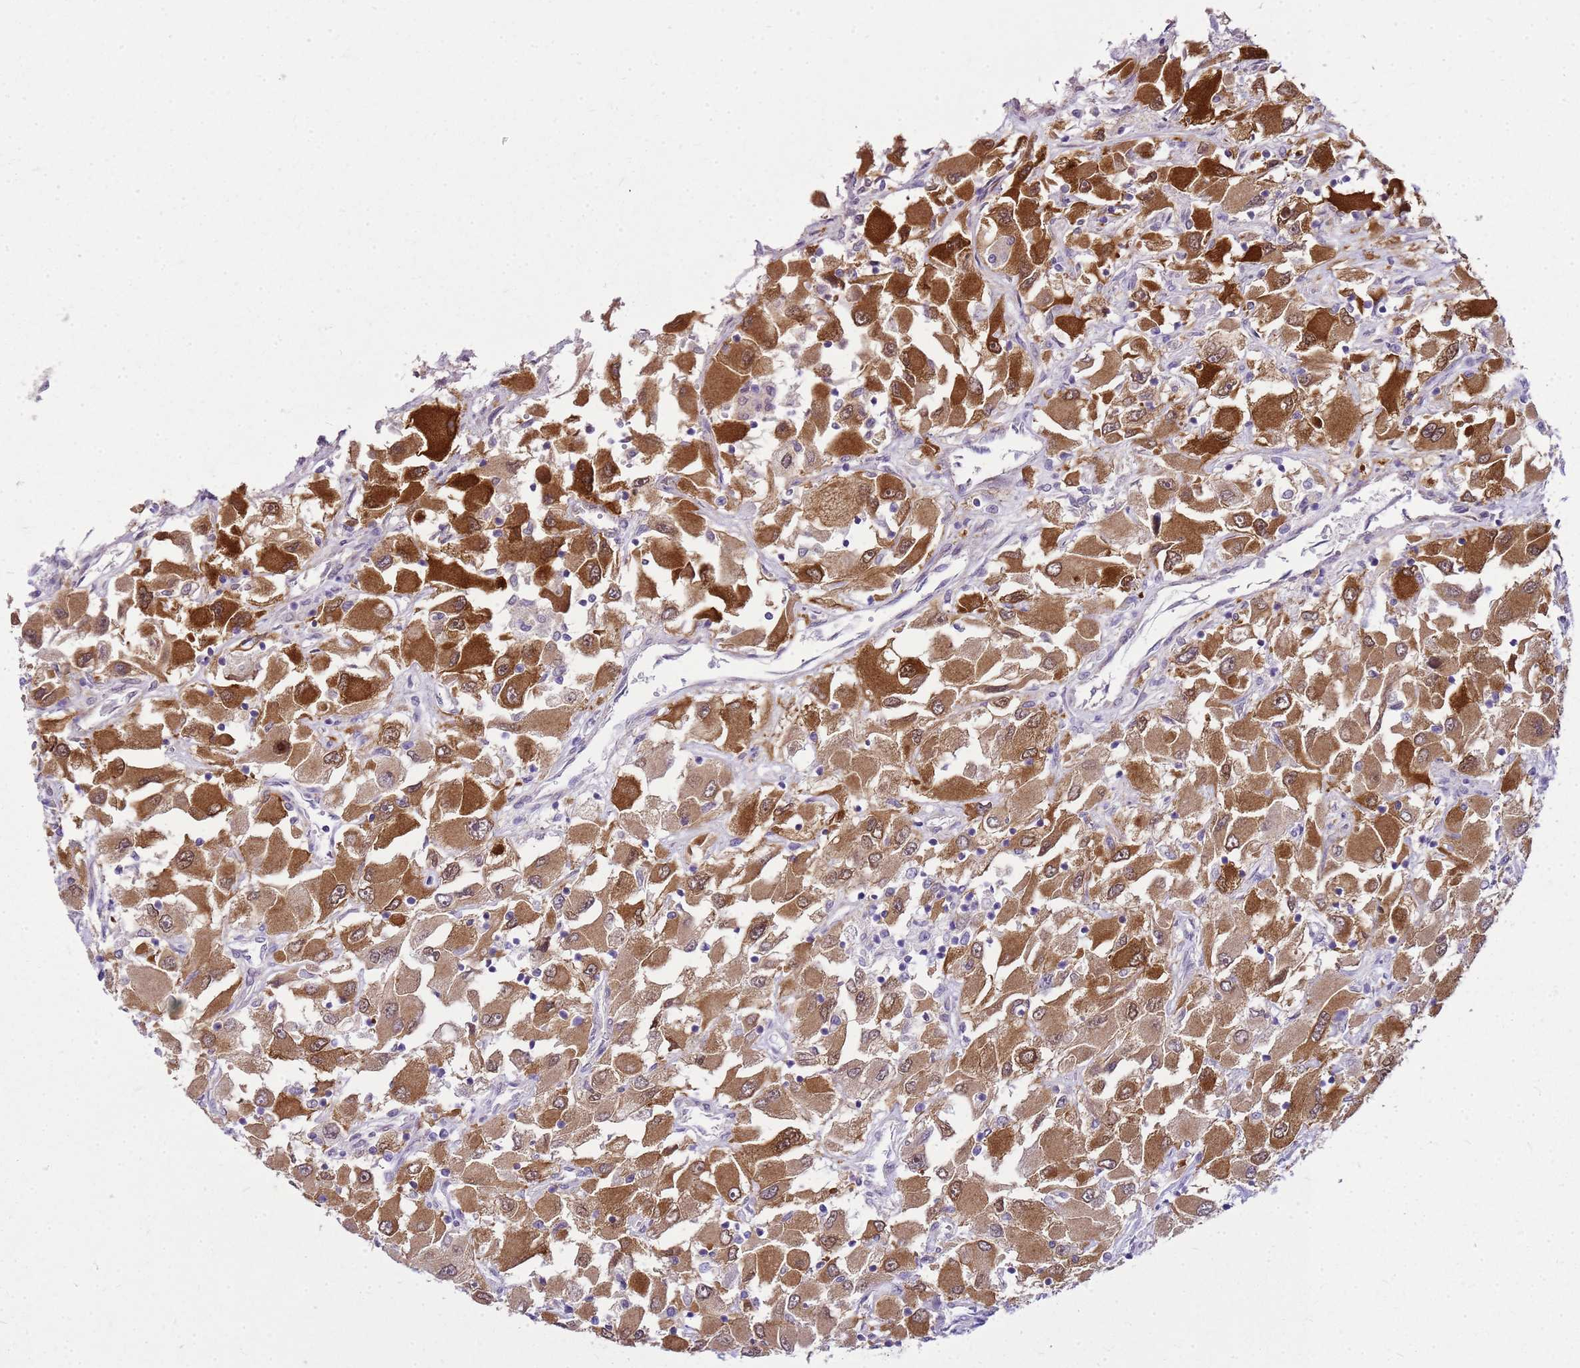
{"staining": {"intensity": "strong", "quantity": ">75%", "location": "cytoplasmic/membranous"}, "tissue": "renal cancer", "cell_type": "Tumor cells", "image_type": "cancer", "snomed": [{"axis": "morphology", "description": "Adenocarcinoma, NOS"}, {"axis": "topography", "description": "Kidney"}], "caption": "Tumor cells exhibit high levels of strong cytoplasmic/membranous staining in approximately >75% of cells in human renal cancer (adenocarcinoma). The staining was performed using DAB (3,3'-diaminobenzidine), with brown indicating positive protein expression. Nuclei are stained blue with hematoxylin.", "gene": "HSPB1", "patient": {"sex": "female", "age": 52}}